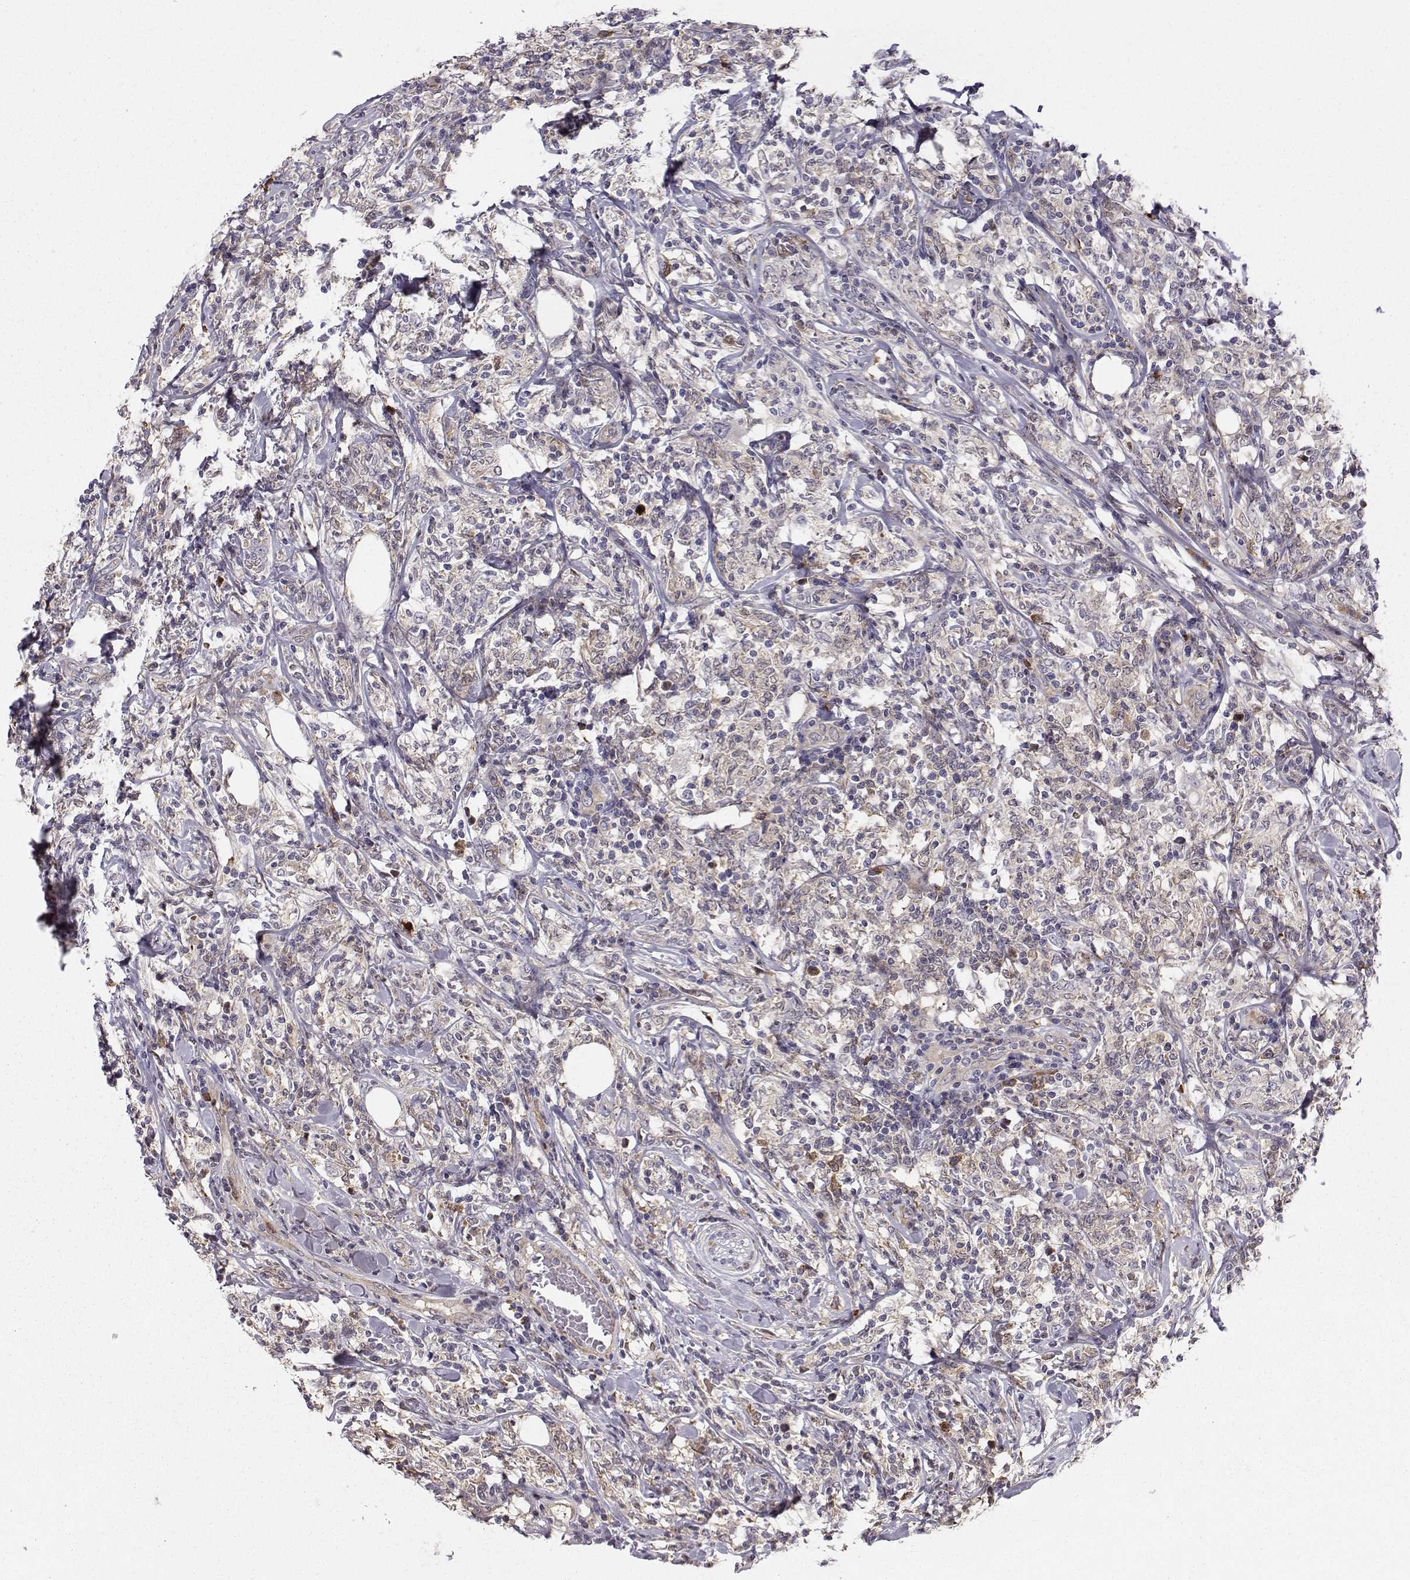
{"staining": {"intensity": "negative", "quantity": "none", "location": "none"}, "tissue": "lymphoma", "cell_type": "Tumor cells", "image_type": "cancer", "snomed": [{"axis": "morphology", "description": "Malignant lymphoma, non-Hodgkin's type, High grade"}, {"axis": "topography", "description": "Lymph node"}], "caption": "High magnification brightfield microscopy of lymphoma stained with DAB (brown) and counterstained with hematoxylin (blue): tumor cells show no significant staining. (Stains: DAB (3,3'-diaminobenzidine) IHC with hematoxylin counter stain, Microscopy: brightfield microscopy at high magnification).", "gene": "HSP90AB1", "patient": {"sex": "female", "age": 84}}